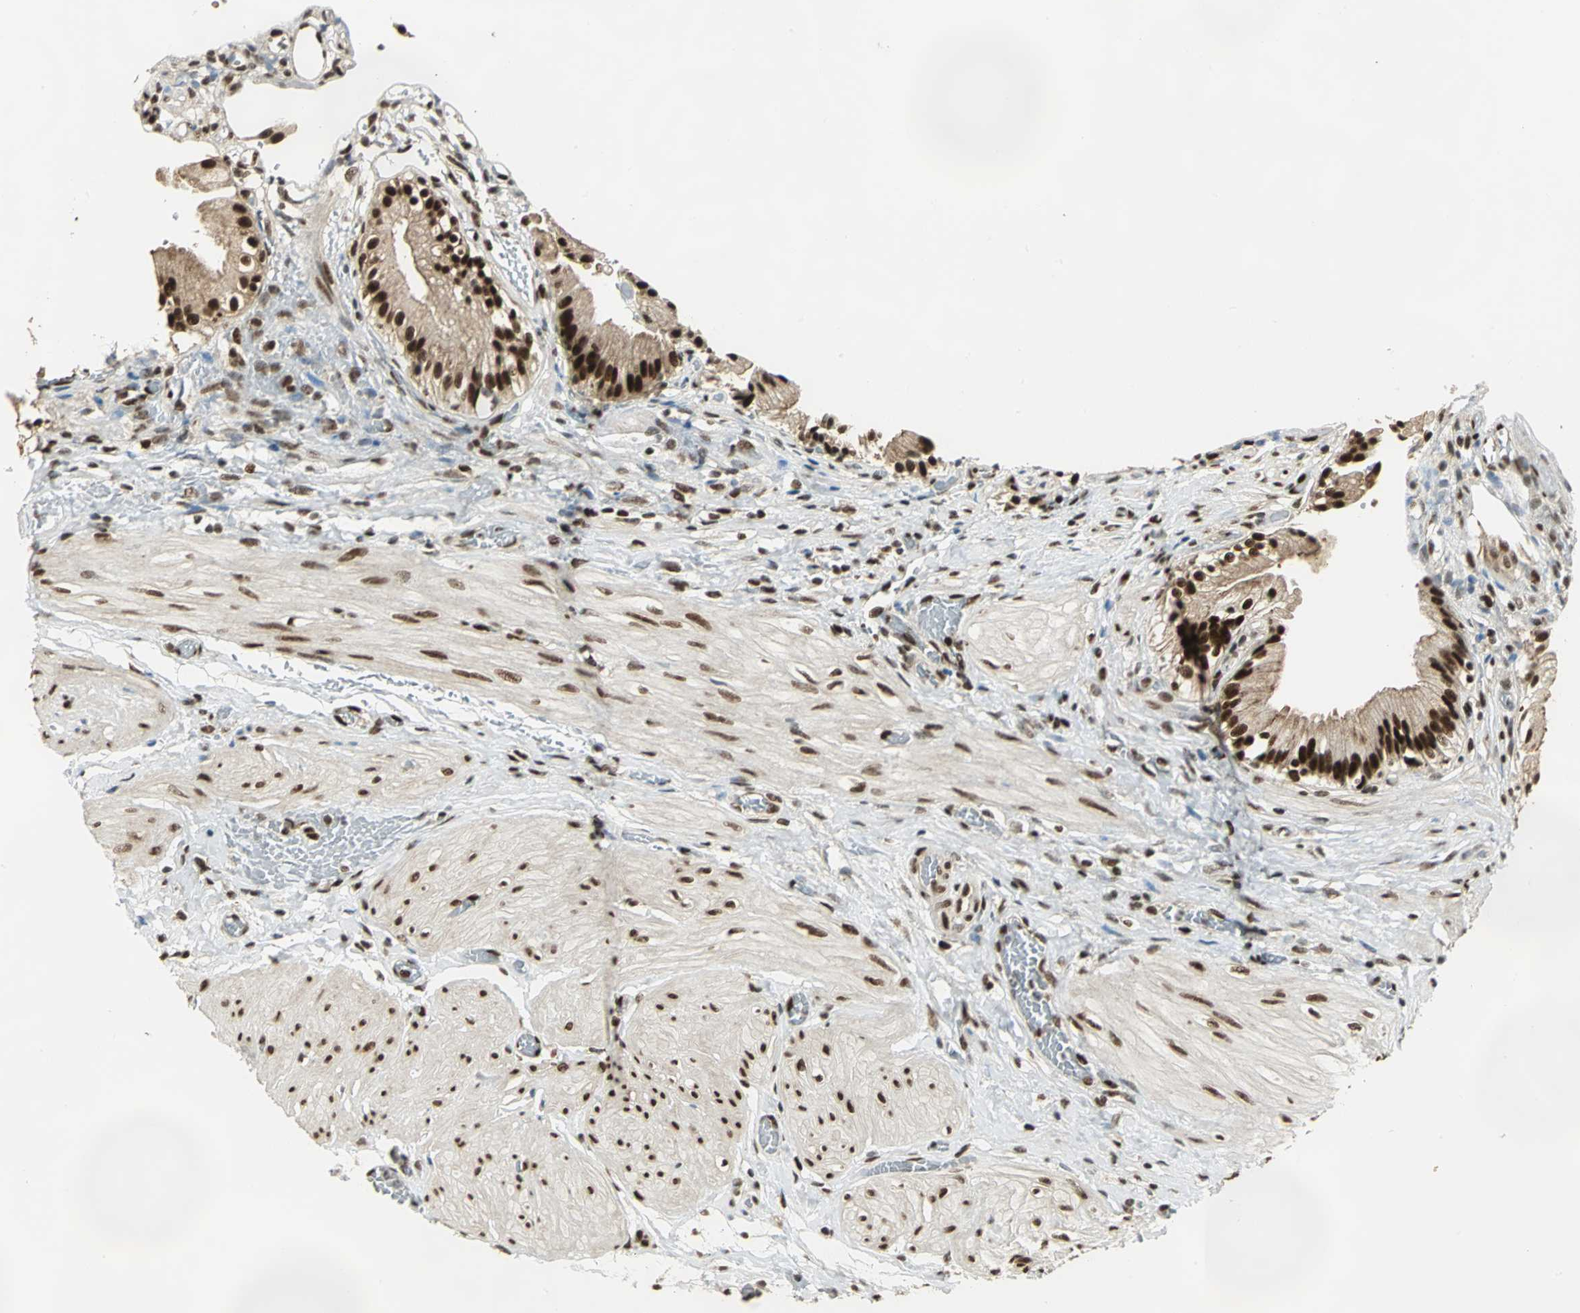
{"staining": {"intensity": "strong", "quantity": ">75%", "location": "cytoplasmic/membranous,nuclear"}, "tissue": "gallbladder", "cell_type": "Glandular cells", "image_type": "normal", "snomed": [{"axis": "morphology", "description": "Normal tissue, NOS"}, {"axis": "topography", "description": "Gallbladder"}], "caption": "Protein expression analysis of unremarkable gallbladder exhibits strong cytoplasmic/membranous,nuclear staining in approximately >75% of glandular cells.", "gene": "DDX5", "patient": {"sex": "male", "age": 65}}